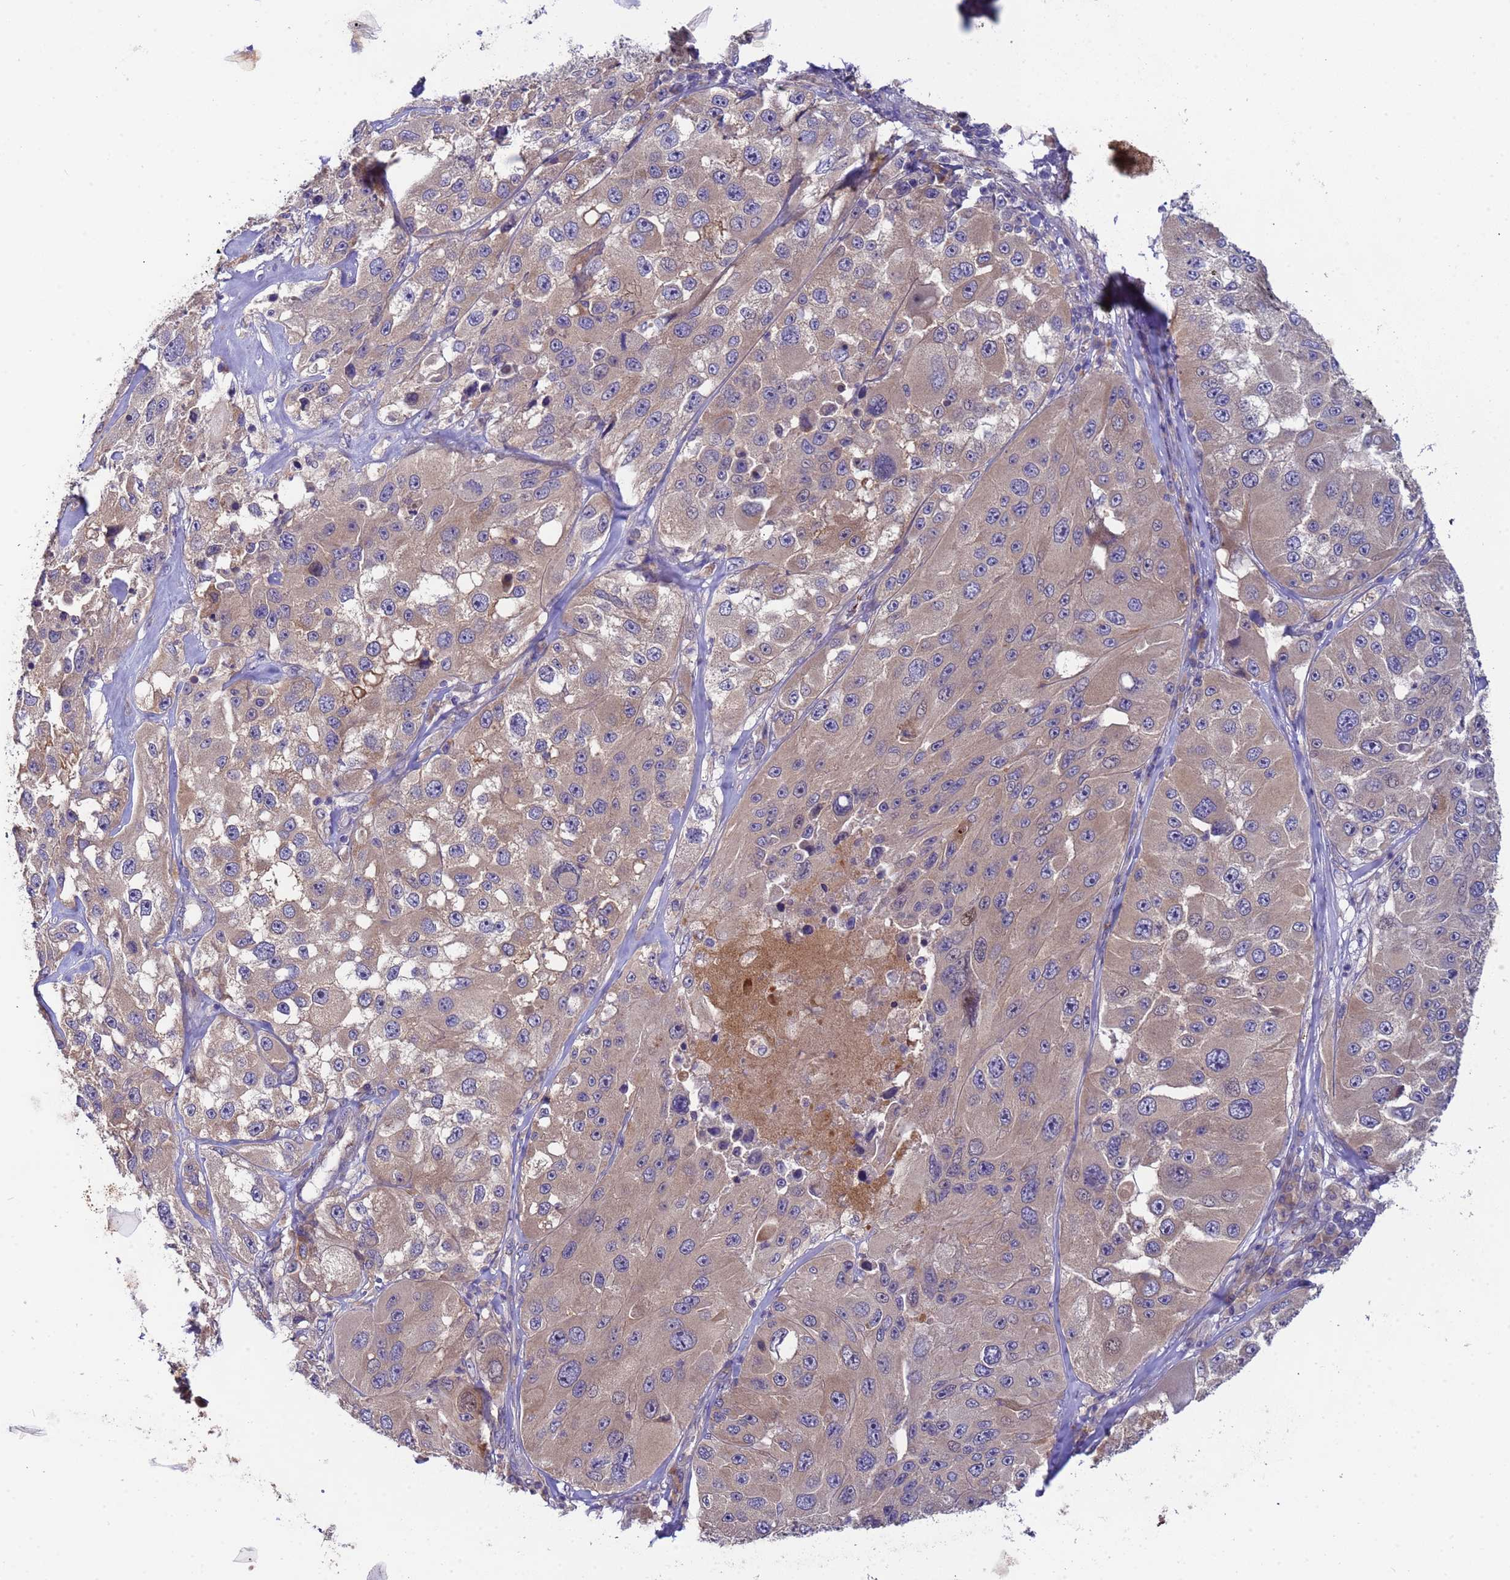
{"staining": {"intensity": "weak", "quantity": "25%-75%", "location": "cytoplasmic/membranous"}, "tissue": "melanoma", "cell_type": "Tumor cells", "image_type": "cancer", "snomed": [{"axis": "morphology", "description": "Malignant melanoma, Metastatic site"}, {"axis": "topography", "description": "Lymph node"}], "caption": "A high-resolution histopathology image shows immunohistochemistry staining of malignant melanoma (metastatic site), which reveals weak cytoplasmic/membranous positivity in approximately 25%-75% of tumor cells.", "gene": "ZNF248", "patient": {"sex": "male", "age": 62}}